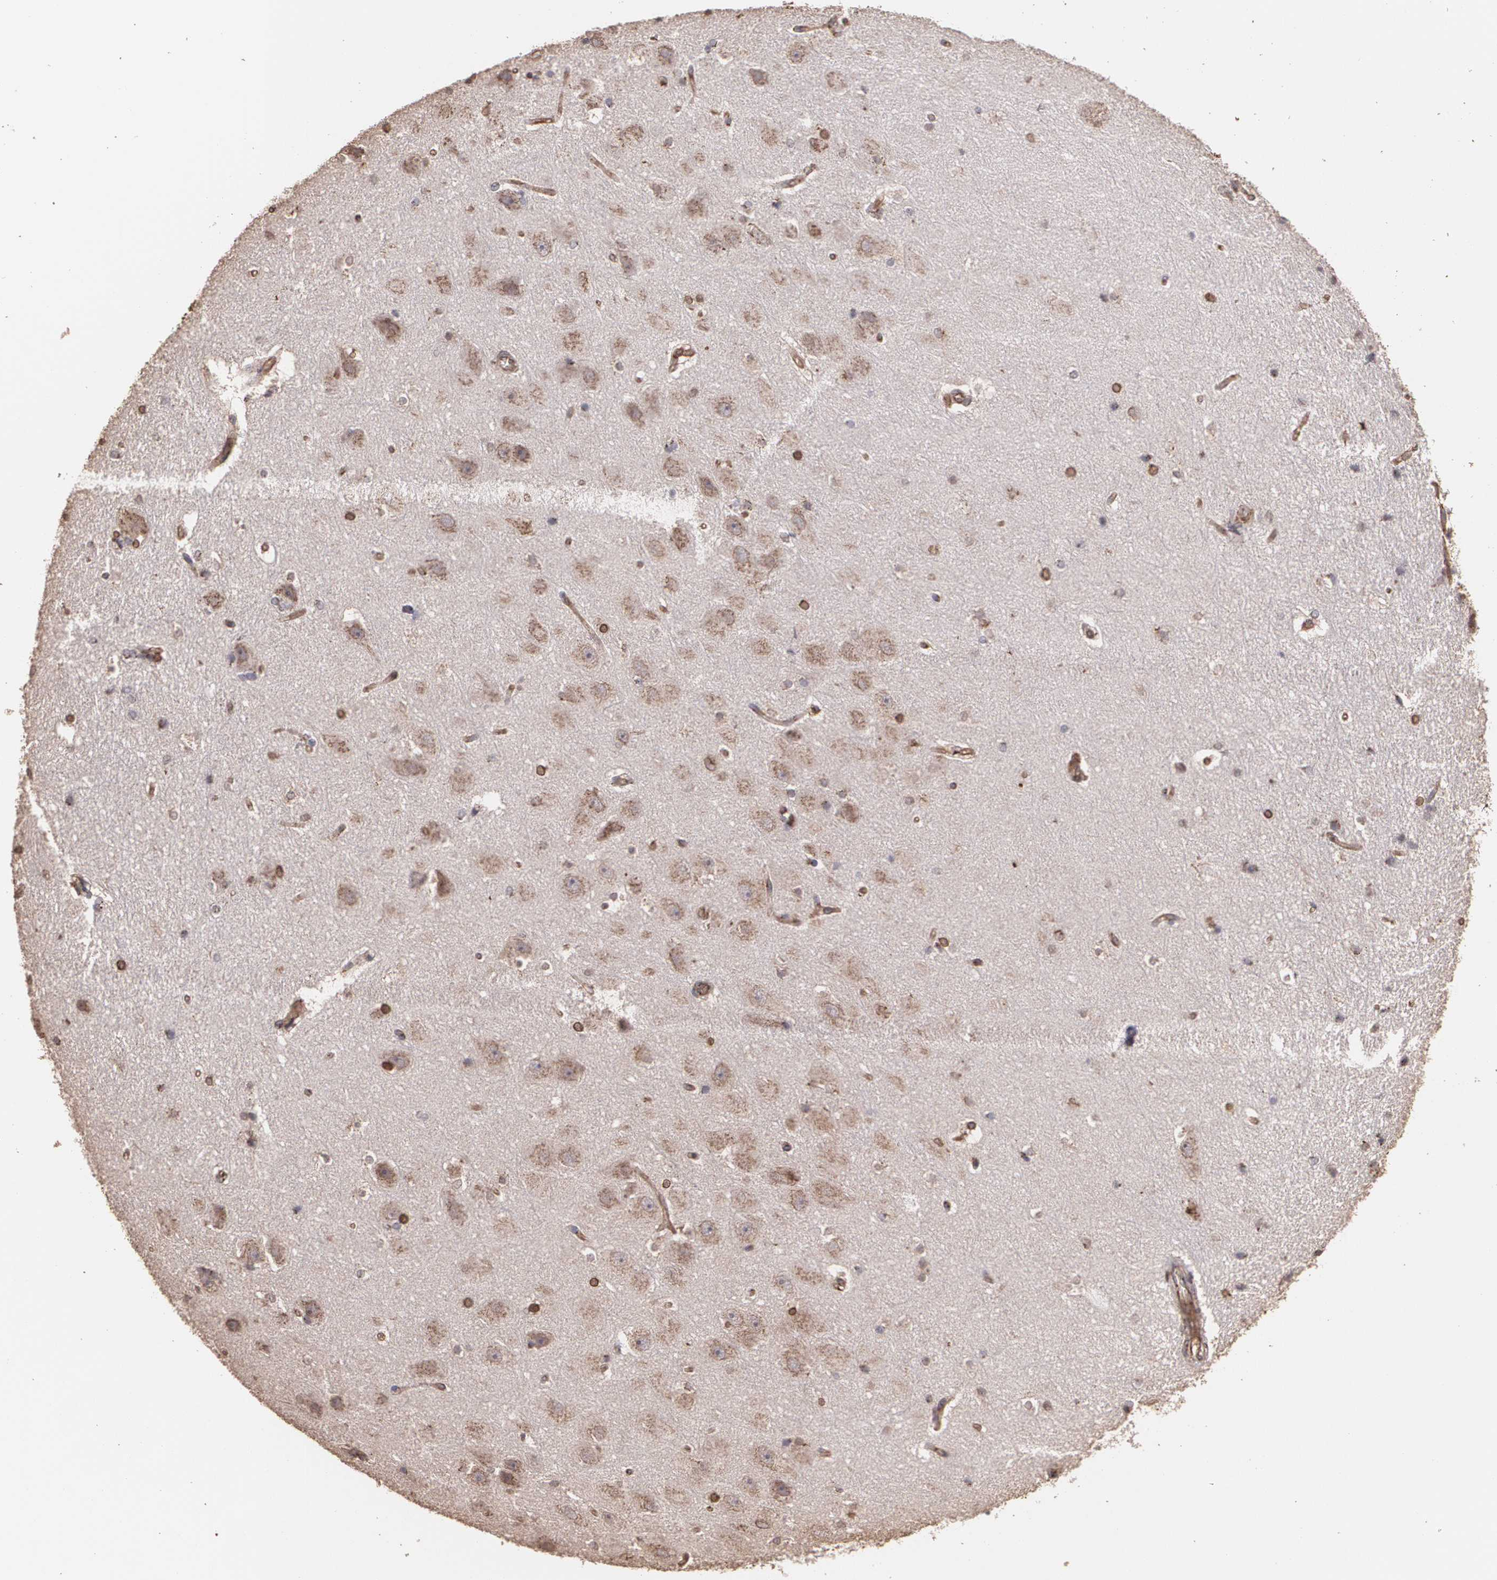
{"staining": {"intensity": "weak", "quantity": "25%-75%", "location": "cytoplasmic/membranous"}, "tissue": "hippocampus", "cell_type": "Glial cells", "image_type": "normal", "snomed": [{"axis": "morphology", "description": "Normal tissue, NOS"}, {"axis": "topography", "description": "Hippocampus"}], "caption": "Immunohistochemistry (IHC) of unremarkable hippocampus displays low levels of weak cytoplasmic/membranous expression in about 25%-75% of glial cells. The protein of interest is stained brown, and the nuclei are stained in blue (DAB IHC with brightfield microscopy, high magnification).", "gene": "TRIP11", "patient": {"sex": "female", "age": 19}}